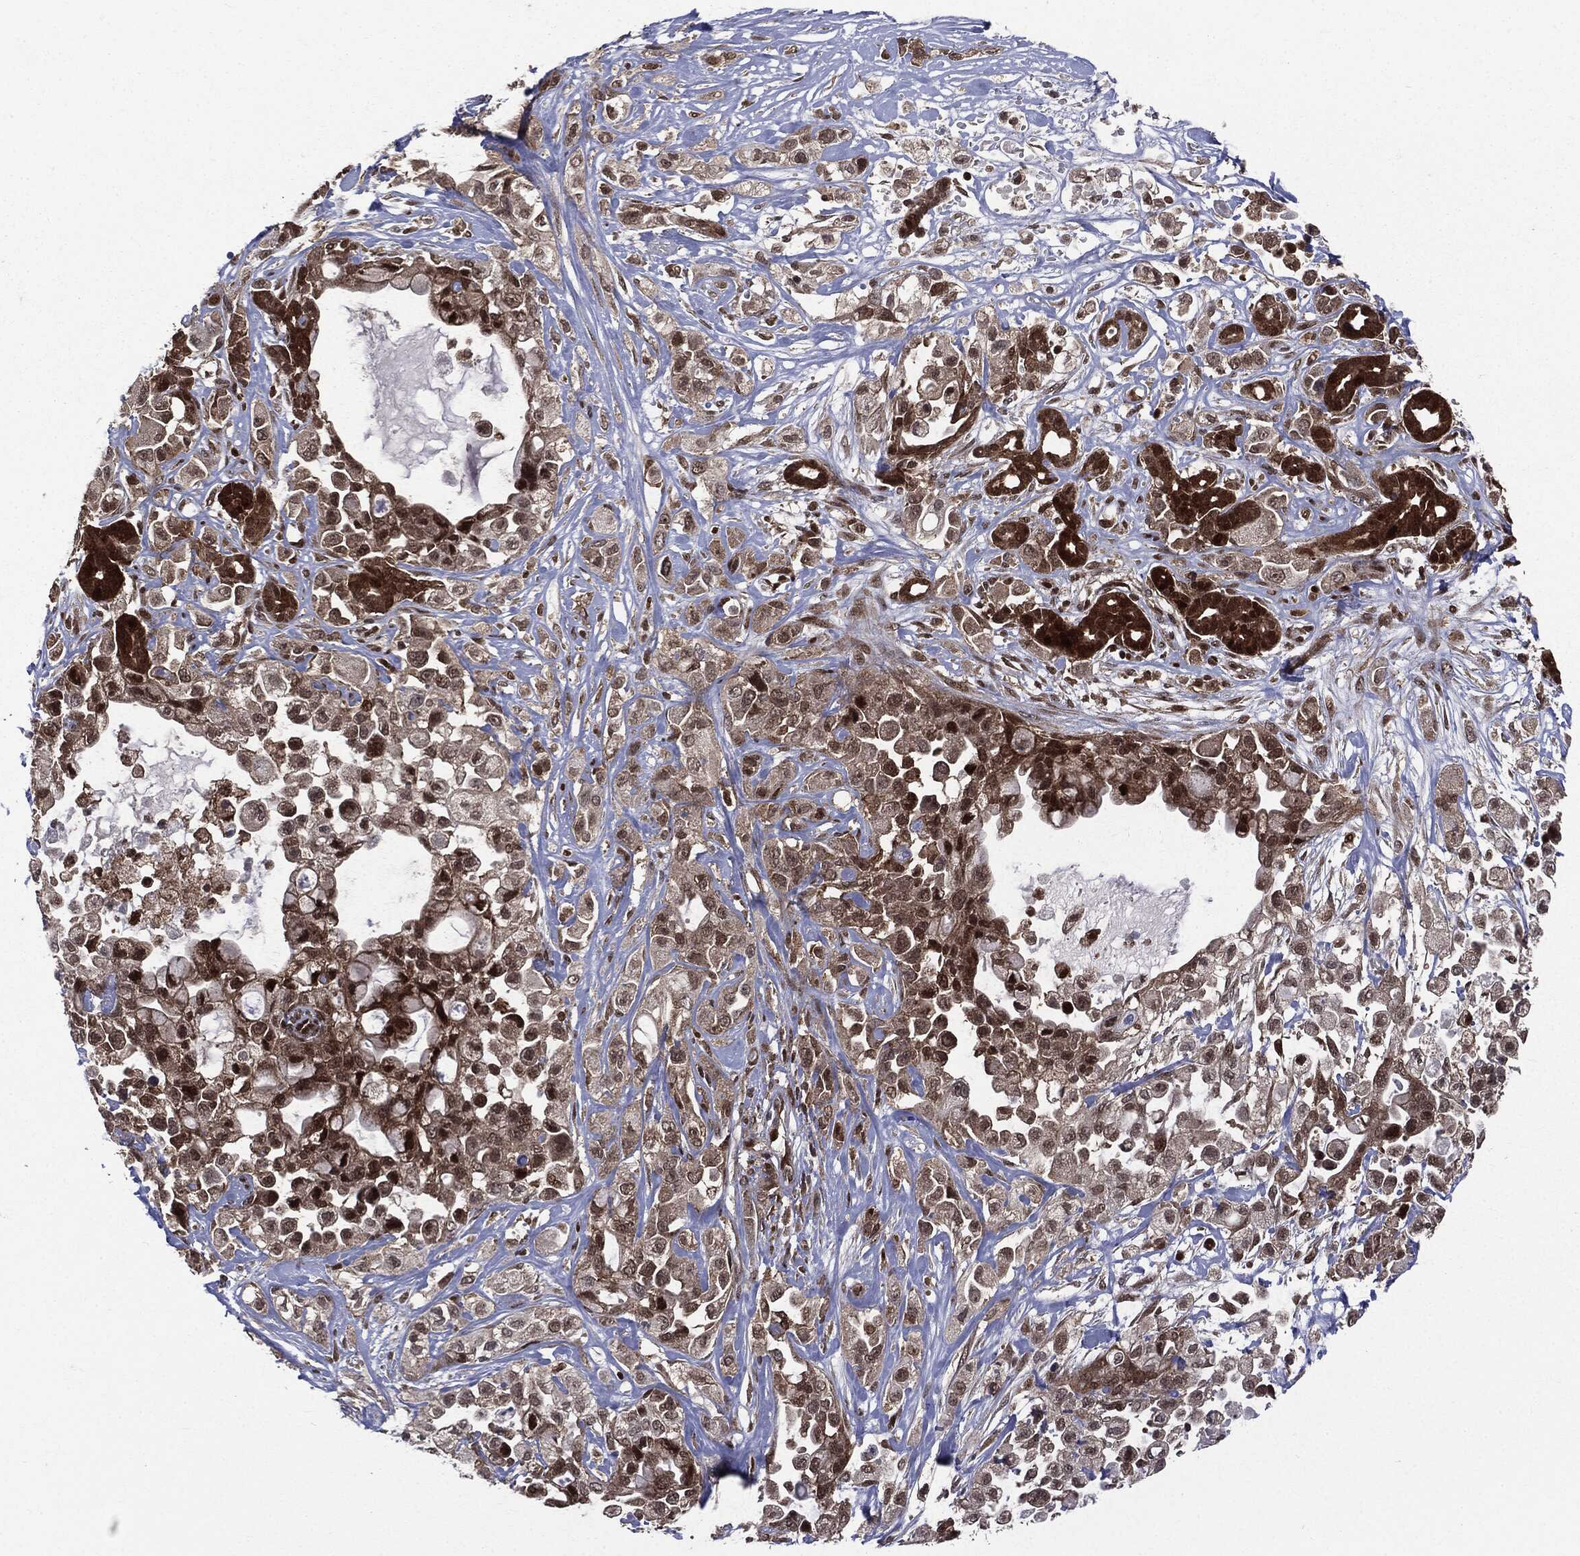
{"staining": {"intensity": "strong", "quantity": ">75%", "location": "cytoplasmic/membranous,nuclear"}, "tissue": "pancreatic cancer", "cell_type": "Tumor cells", "image_type": "cancer", "snomed": [{"axis": "morphology", "description": "Adenocarcinoma, NOS"}, {"axis": "topography", "description": "Pancreas"}], "caption": "Immunohistochemical staining of pancreatic cancer exhibits strong cytoplasmic/membranous and nuclear protein expression in about >75% of tumor cells. Using DAB (3,3'-diaminobenzidine) (brown) and hematoxylin (blue) stains, captured at high magnification using brightfield microscopy.", "gene": "PTPA", "patient": {"sex": "male", "age": 44}}